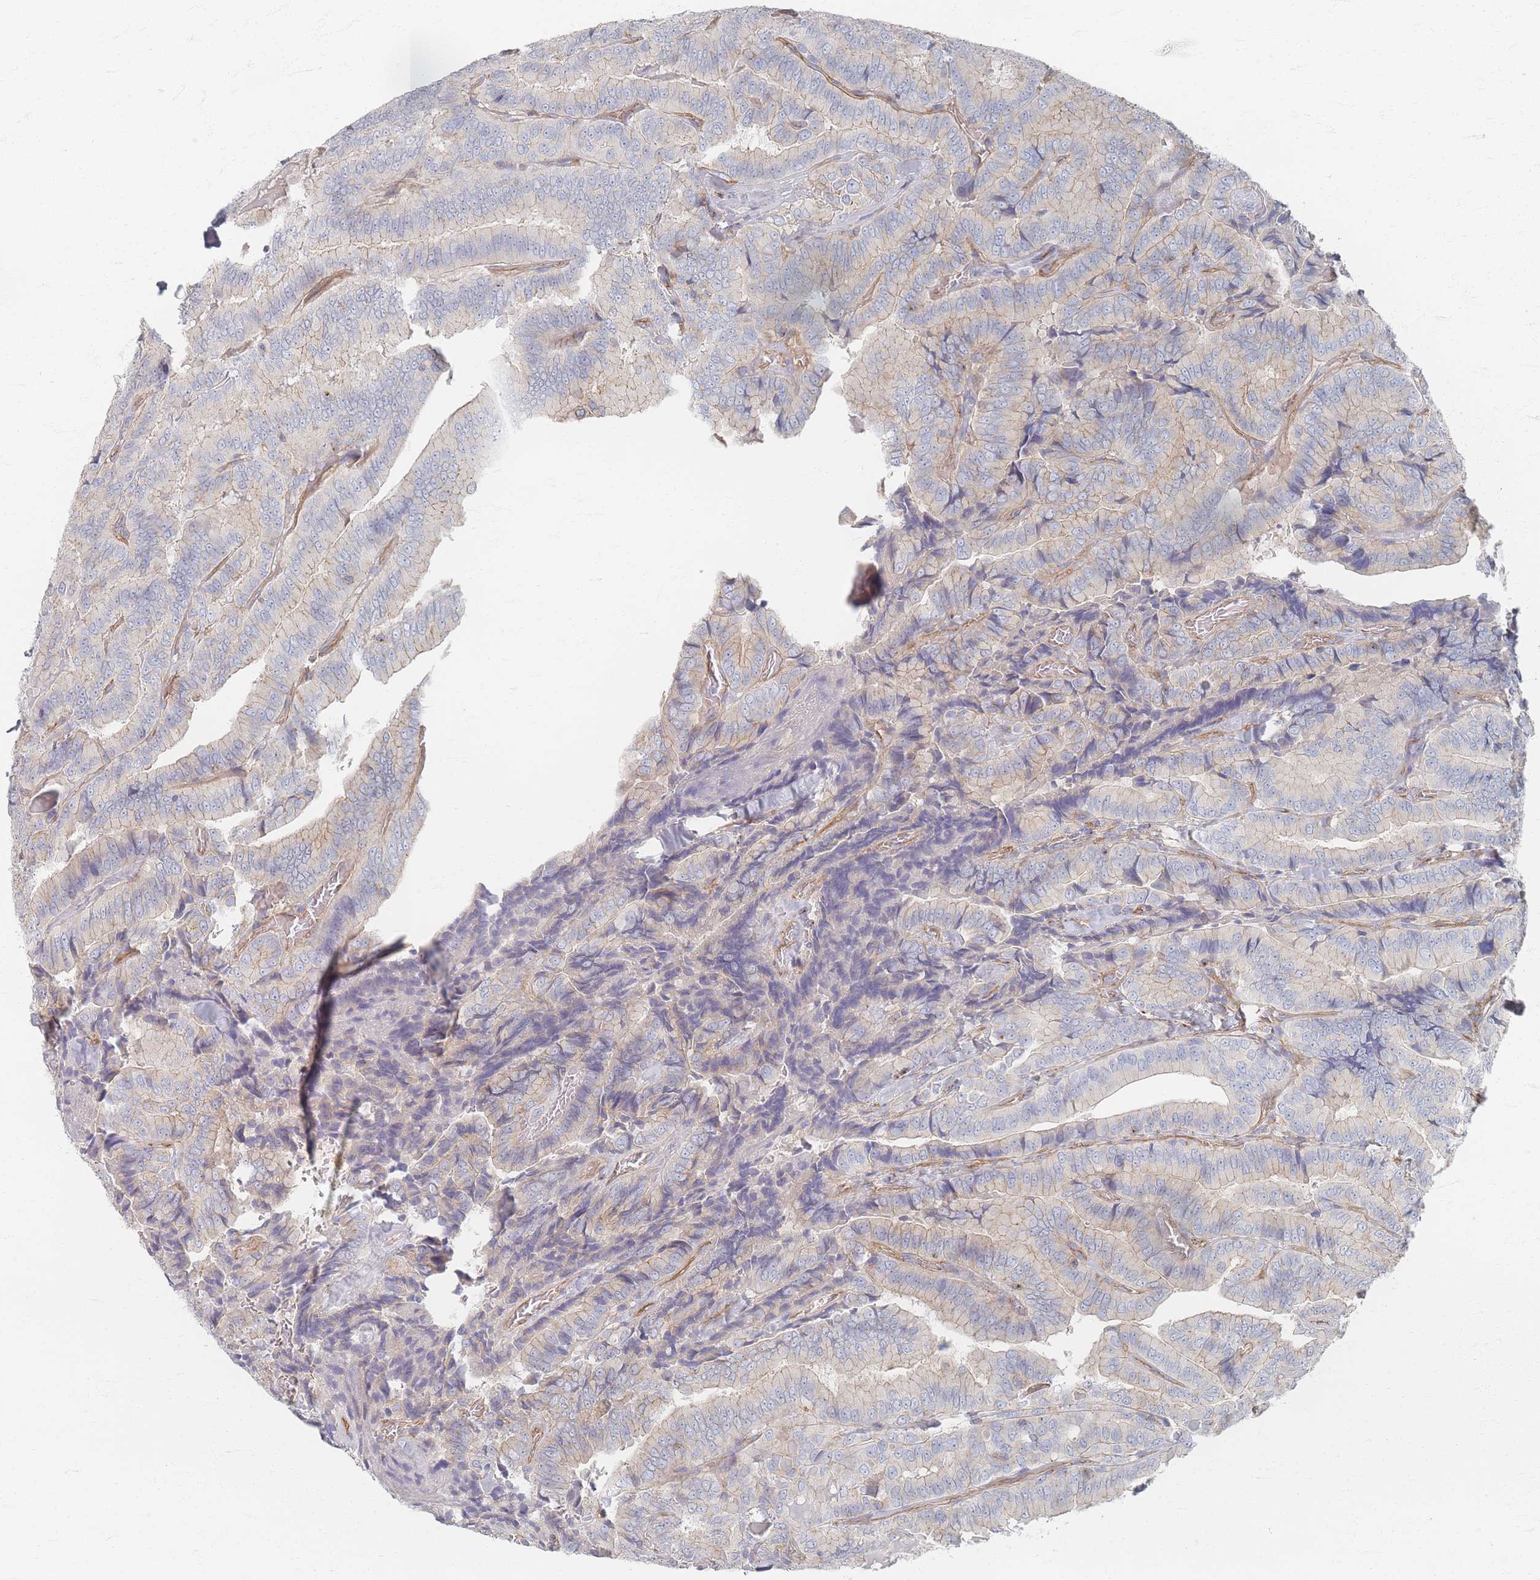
{"staining": {"intensity": "weak", "quantity": "25%-75%", "location": "cytoplasmic/membranous"}, "tissue": "thyroid cancer", "cell_type": "Tumor cells", "image_type": "cancer", "snomed": [{"axis": "morphology", "description": "Papillary adenocarcinoma, NOS"}, {"axis": "topography", "description": "Thyroid gland"}], "caption": "IHC histopathology image of human thyroid papillary adenocarcinoma stained for a protein (brown), which exhibits low levels of weak cytoplasmic/membranous positivity in approximately 25%-75% of tumor cells.", "gene": "GNB1", "patient": {"sex": "male", "age": 61}}